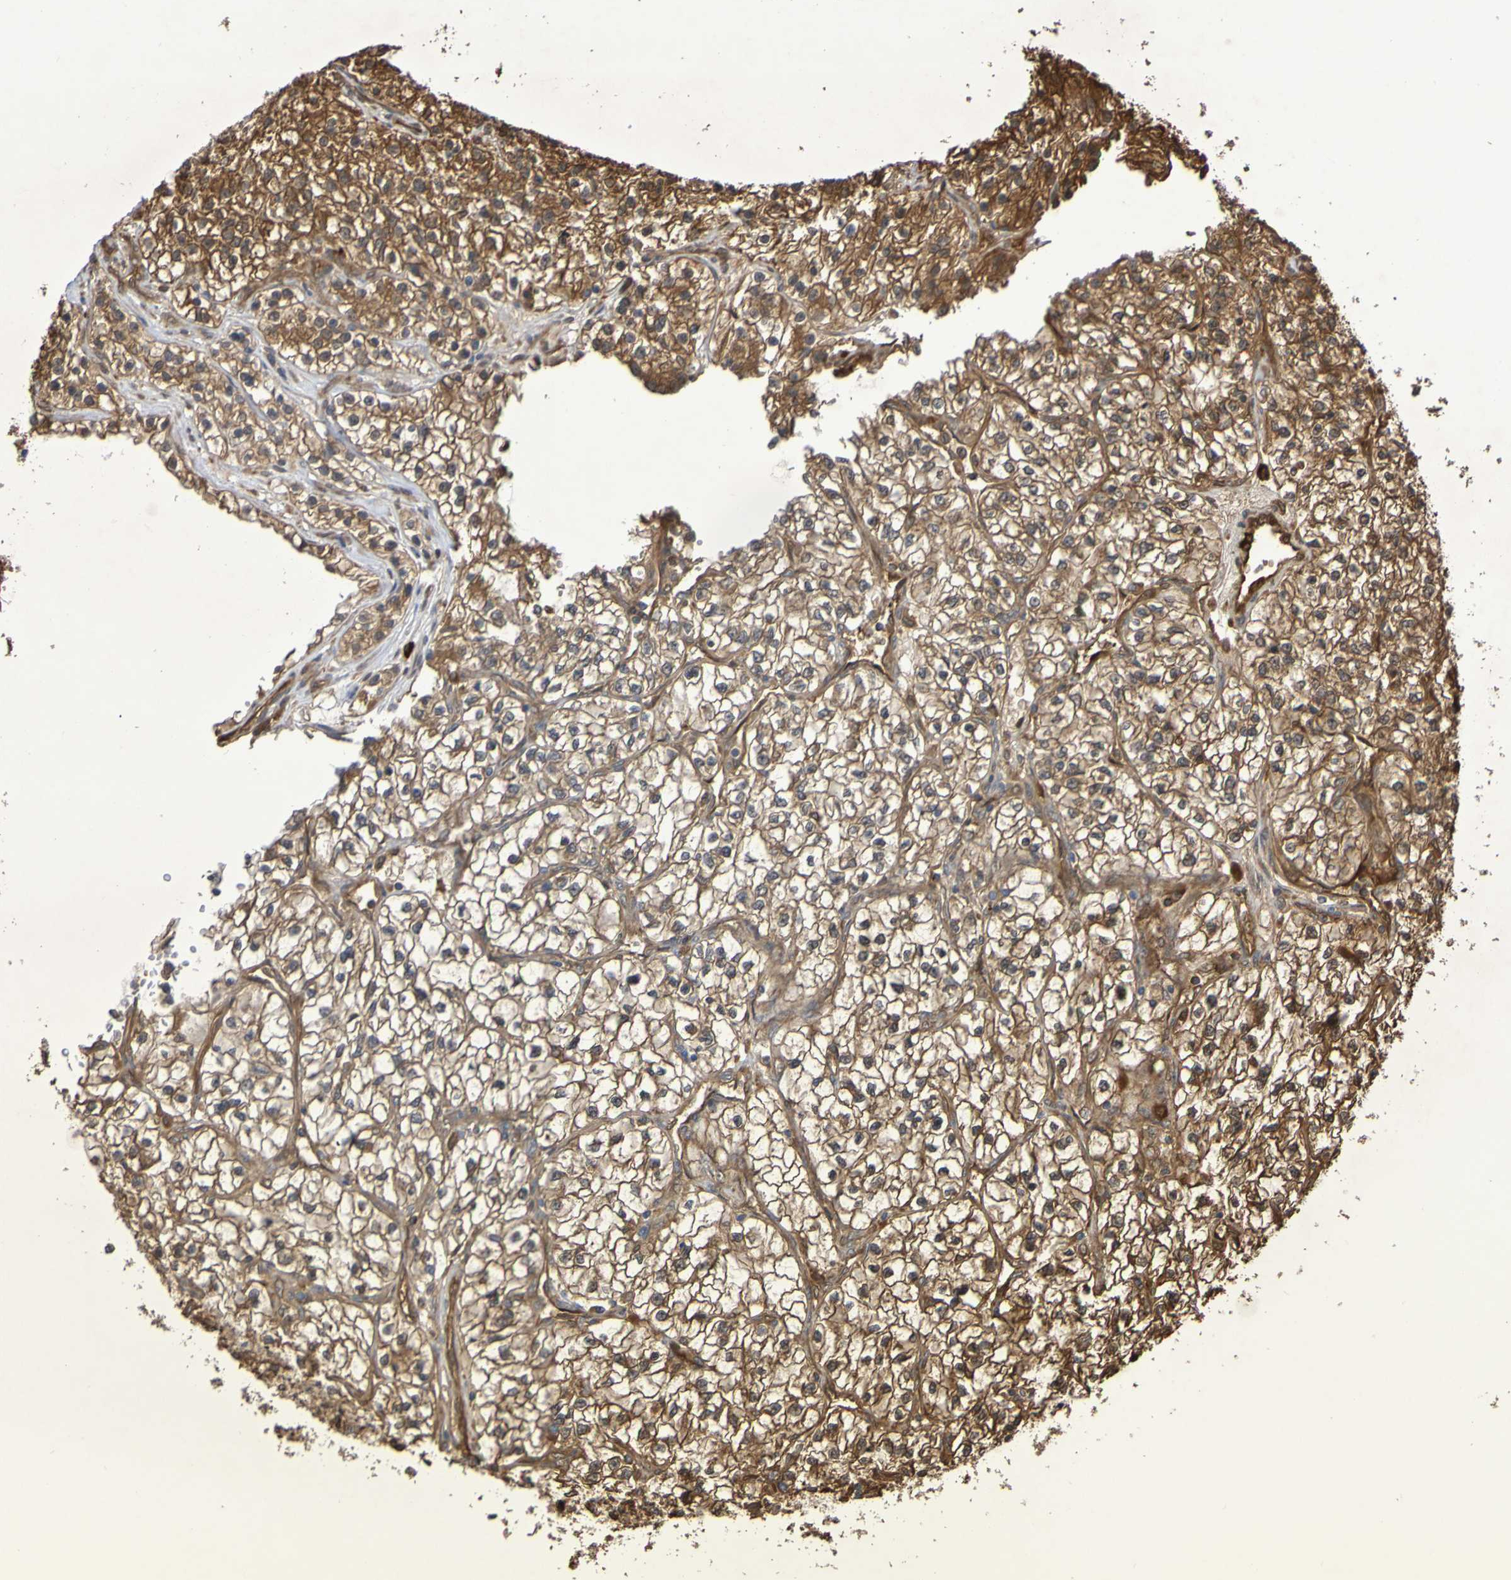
{"staining": {"intensity": "moderate", "quantity": ">75%", "location": "cytoplasmic/membranous"}, "tissue": "renal cancer", "cell_type": "Tumor cells", "image_type": "cancer", "snomed": [{"axis": "morphology", "description": "Adenocarcinoma, NOS"}, {"axis": "topography", "description": "Kidney"}], "caption": "Renal adenocarcinoma was stained to show a protein in brown. There is medium levels of moderate cytoplasmic/membranous staining in about >75% of tumor cells. Using DAB (brown) and hematoxylin (blue) stains, captured at high magnification using brightfield microscopy.", "gene": "SERPINB6", "patient": {"sex": "female", "age": 57}}